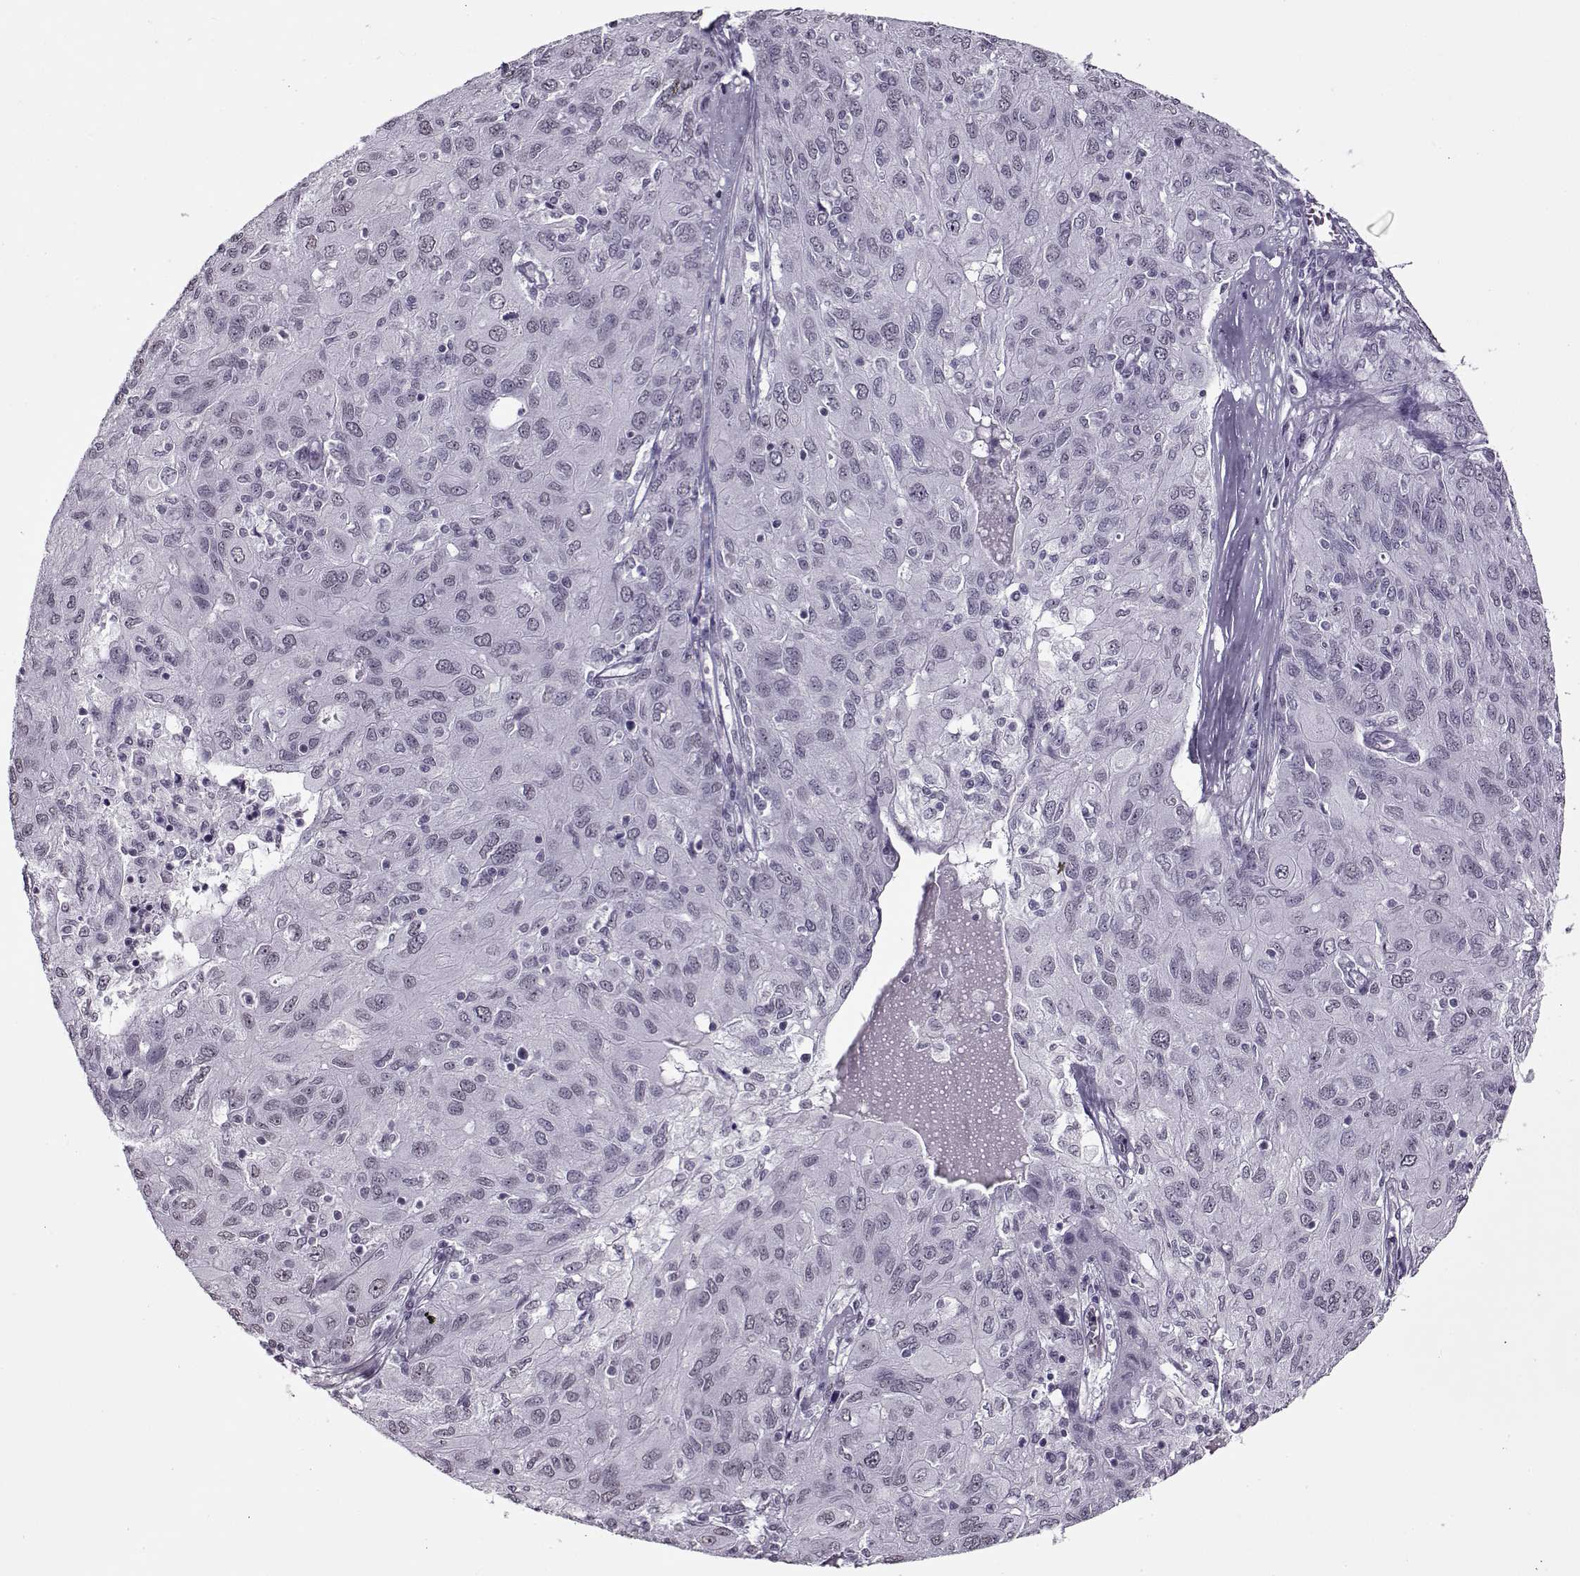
{"staining": {"intensity": "negative", "quantity": "none", "location": "none"}, "tissue": "ovarian cancer", "cell_type": "Tumor cells", "image_type": "cancer", "snomed": [{"axis": "morphology", "description": "Carcinoma, endometroid"}, {"axis": "topography", "description": "Ovary"}], "caption": "There is no significant expression in tumor cells of ovarian cancer (endometroid carcinoma).", "gene": "PRMT8", "patient": {"sex": "female", "age": 50}}